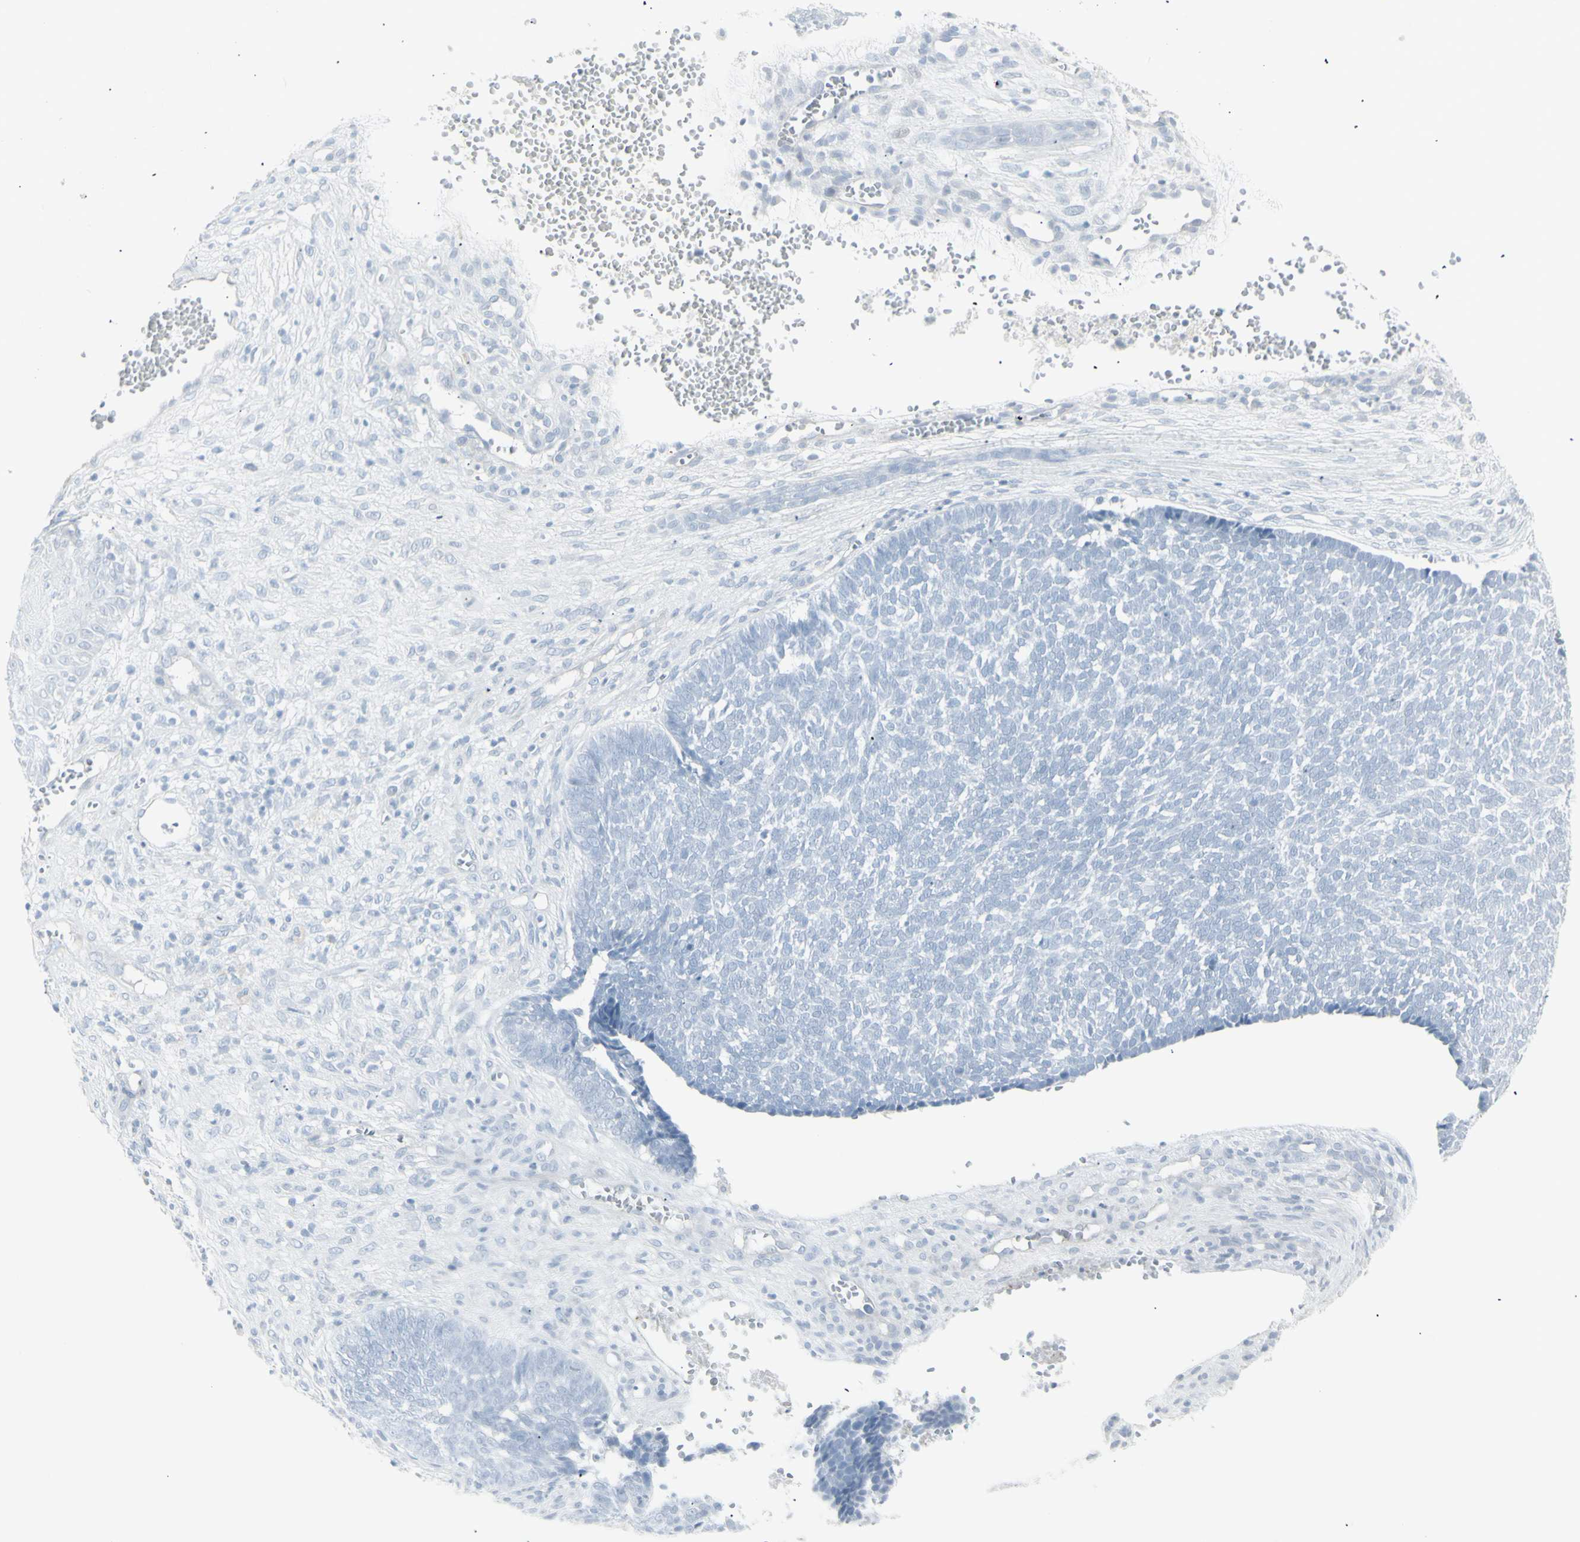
{"staining": {"intensity": "negative", "quantity": "none", "location": "none"}, "tissue": "skin cancer", "cell_type": "Tumor cells", "image_type": "cancer", "snomed": [{"axis": "morphology", "description": "Basal cell carcinoma"}, {"axis": "topography", "description": "Skin"}], "caption": "Basal cell carcinoma (skin) was stained to show a protein in brown. There is no significant positivity in tumor cells. Brightfield microscopy of IHC stained with DAB (3,3'-diaminobenzidine) (brown) and hematoxylin (blue), captured at high magnification.", "gene": "YBX2", "patient": {"sex": "male", "age": 84}}